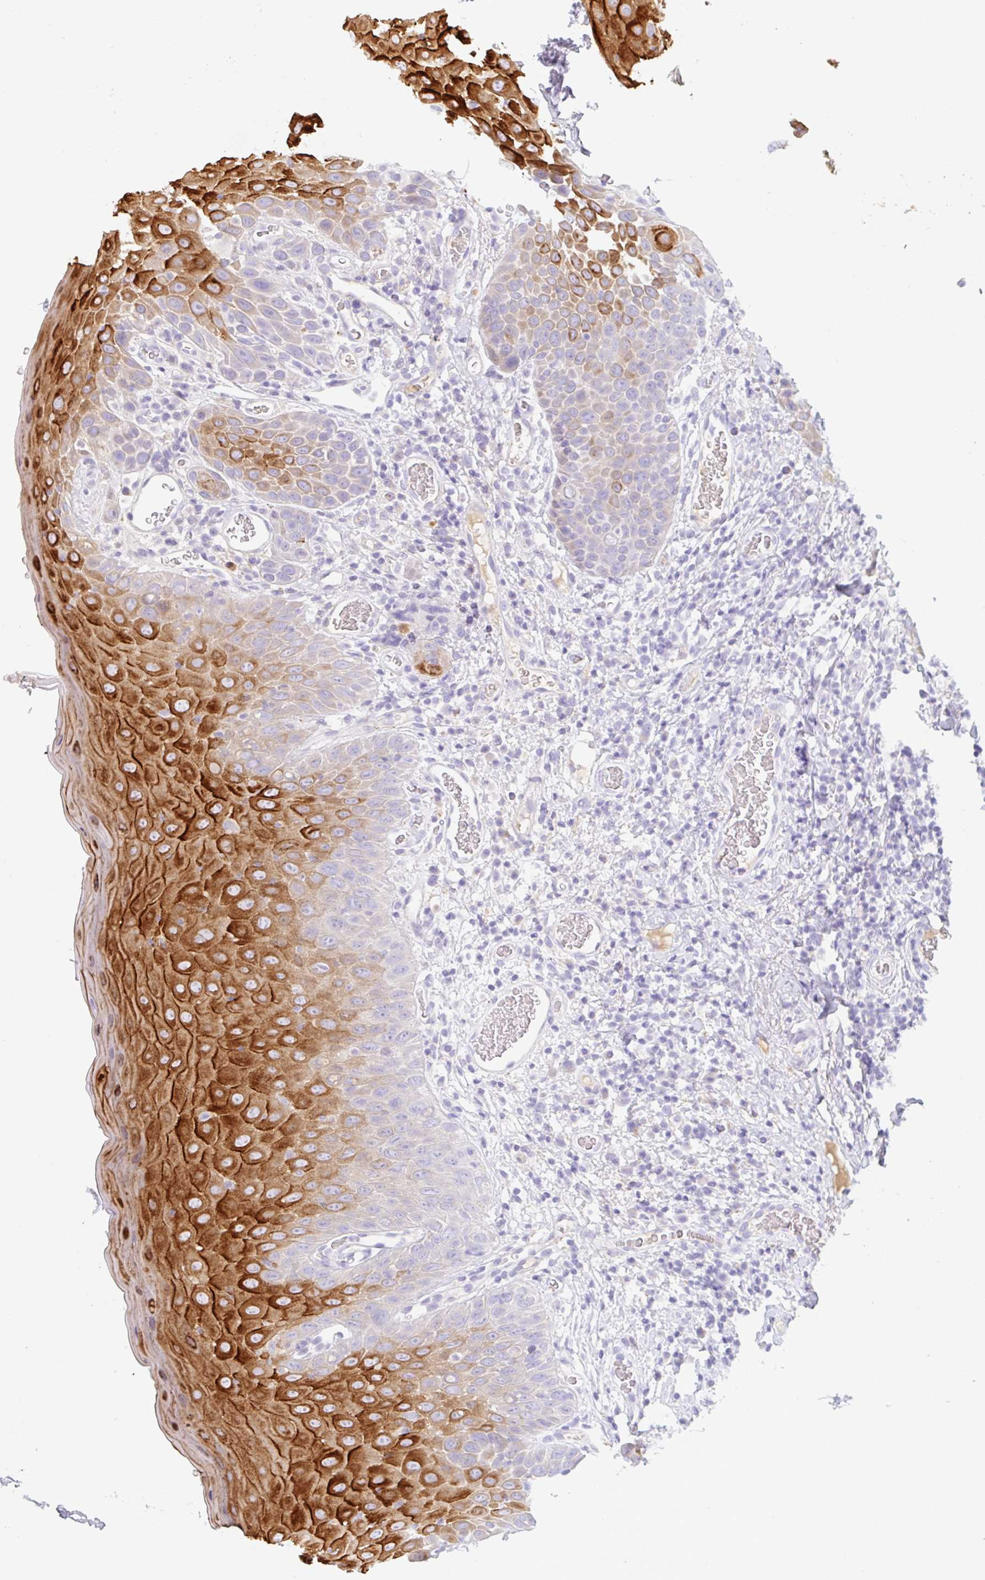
{"staining": {"intensity": "strong", "quantity": "25%-75%", "location": "cytoplasmic/membranous"}, "tissue": "oral mucosa", "cell_type": "Squamous epithelial cells", "image_type": "normal", "snomed": [{"axis": "morphology", "description": "Normal tissue, NOS"}, {"axis": "morphology", "description": "Squamous cell carcinoma, NOS"}, {"axis": "topography", "description": "Oral tissue"}, {"axis": "topography", "description": "Tounge, NOS"}, {"axis": "topography", "description": "Head-Neck"}], "caption": "Approximately 25%-75% of squamous epithelial cells in unremarkable oral mucosa exhibit strong cytoplasmic/membranous protein staining as visualized by brown immunohistochemical staining.", "gene": "KLK8", "patient": {"sex": "male", "age": 76}}